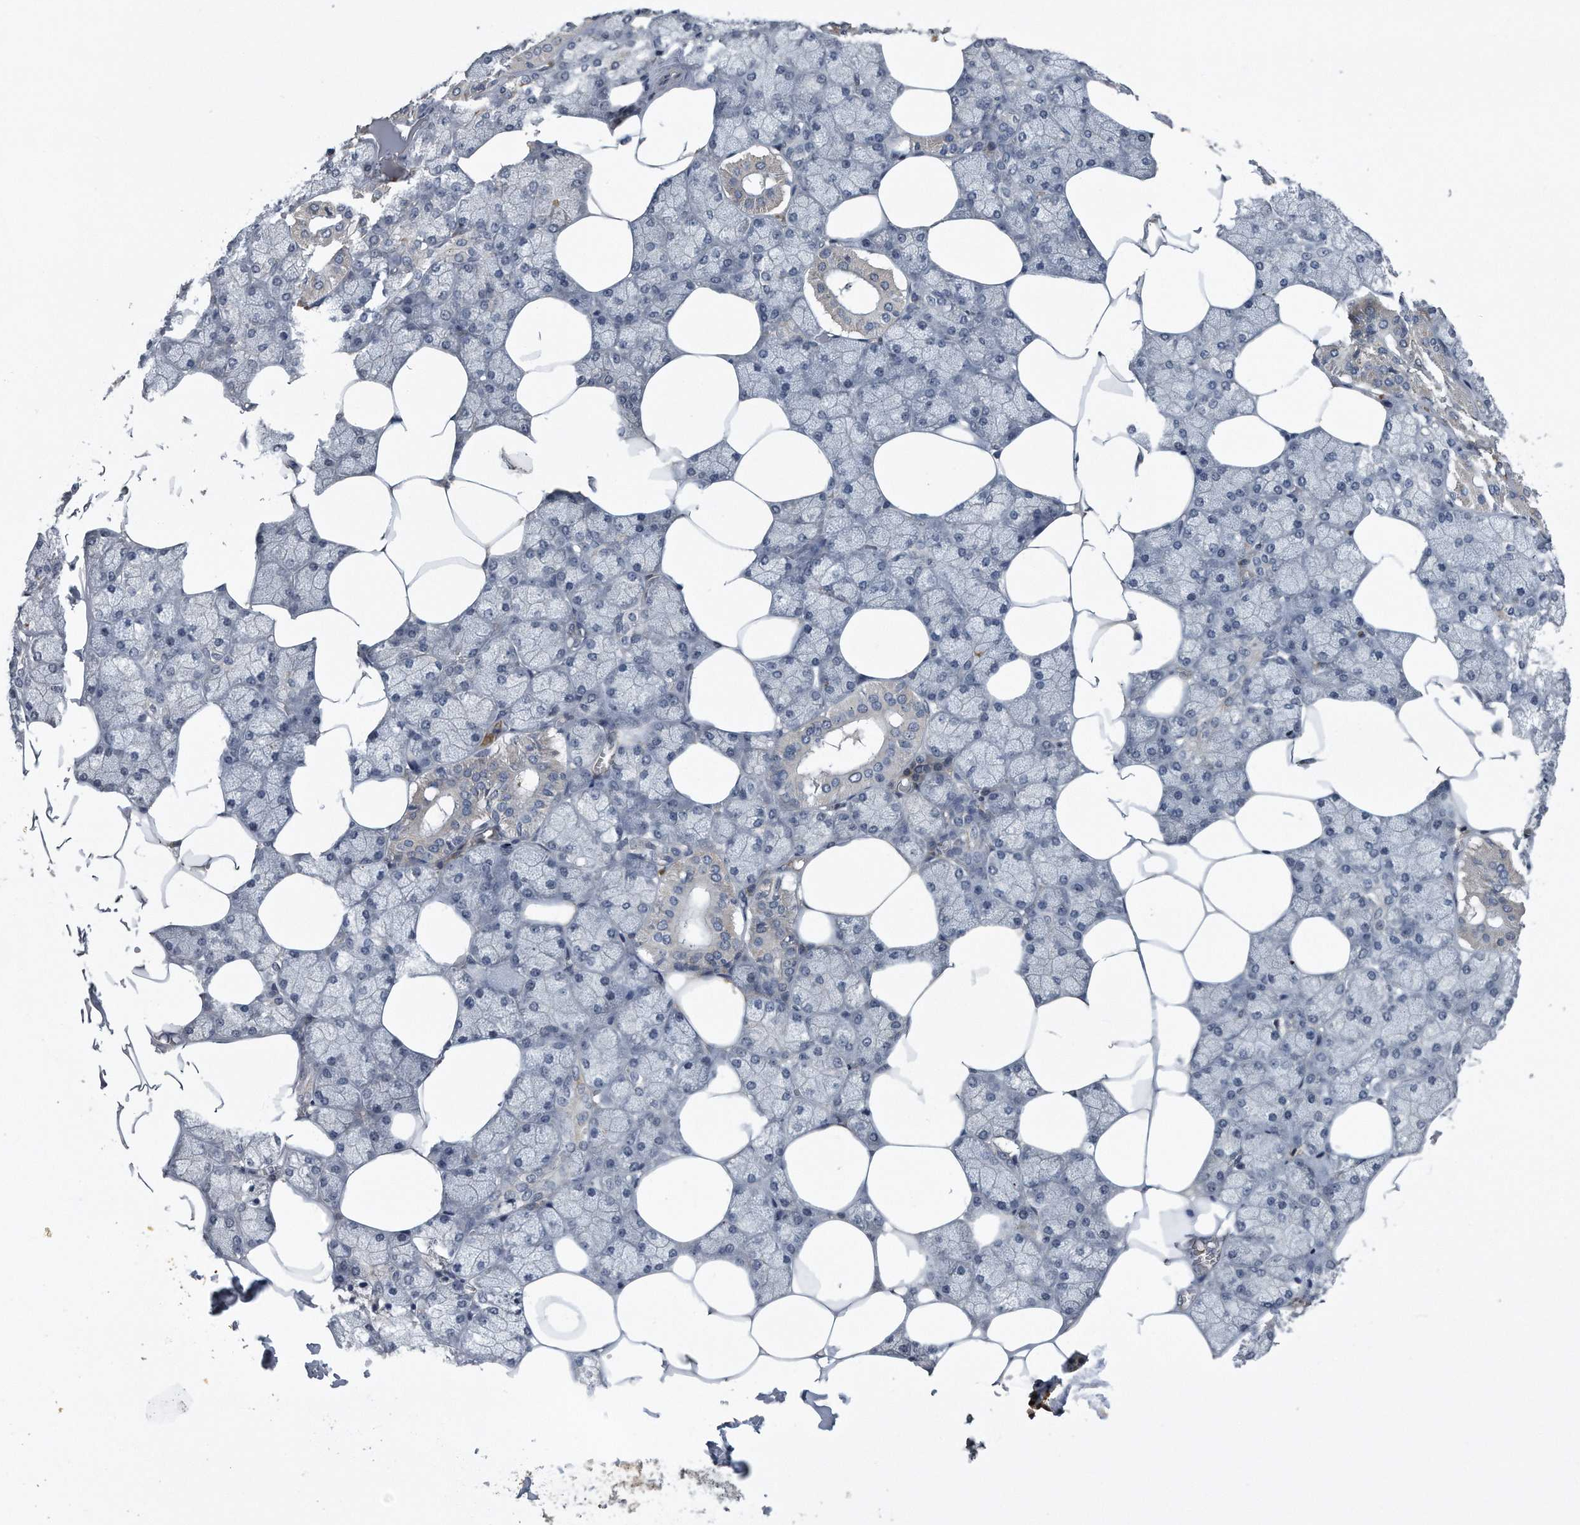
{"staining": {"intensity": "weak", "quantity": "25%-75%", "location": "cytoplasmic/membranous"}, "tissue": "salivary gland", "cell_type": "Glandular cells", "image_type": "normal", "snomed": [{"axis": "morphology", "description": "Normal tissue, NOS"}, {"axis": "topography", "description": "Salivary gland"}], "caption": "Glandular cells demonstrate low levels of weak cytoplasmic/membranous staining in about 25%-75% of cells in normal salivary gland.", "gene": "ZNF79", "patient": {"sex": "male", "age": 62}}